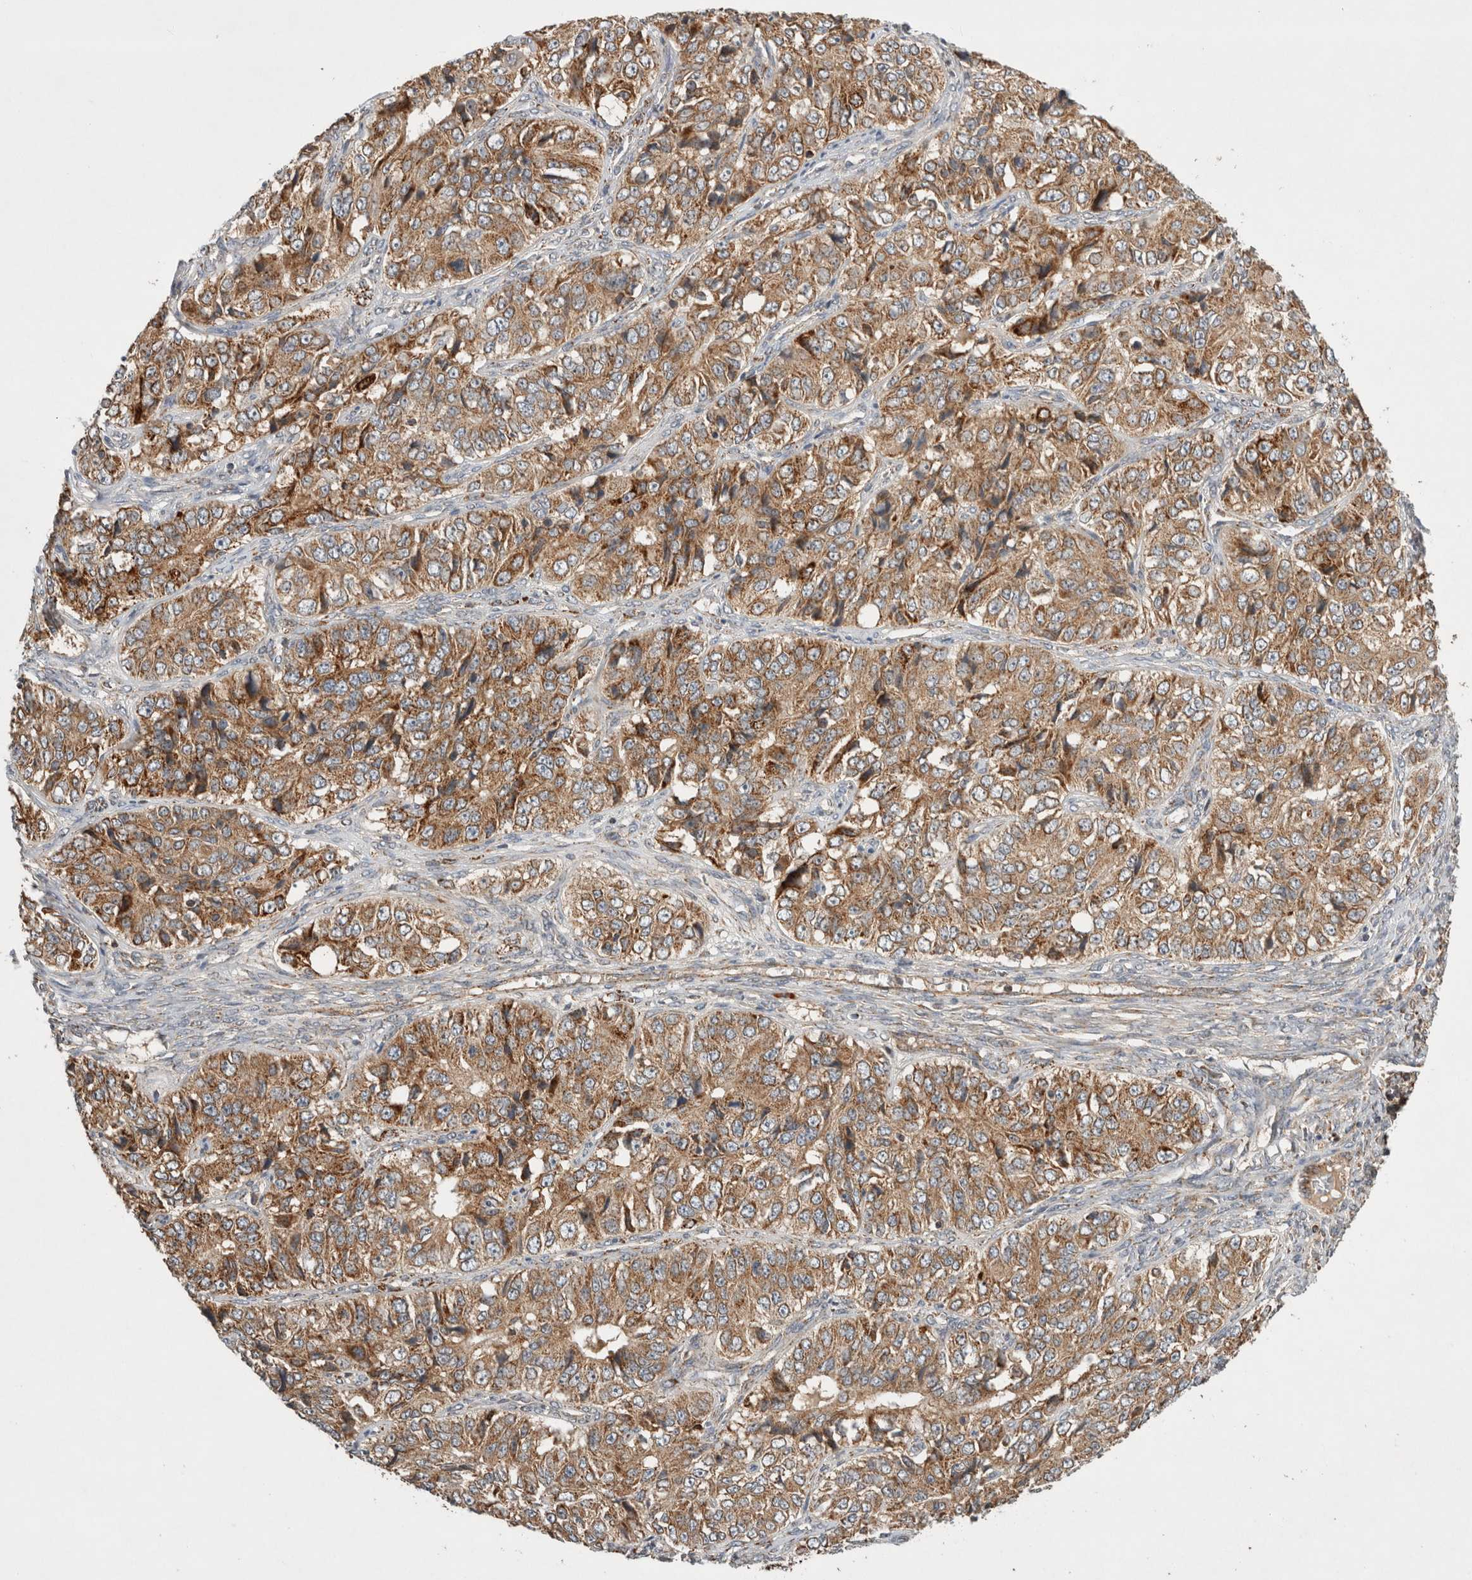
{"staining": {"intensity": "moderate", "quantity": ">75%", "location": "cytoplasmic/membranous"}, "tissue": "ovarian cancer", "cell_type": "Tumor cells", "image_type": "cancer", "snomed": [{"axis": "morphology", "description": "Carcinoma, endometroid"}, {"axis": "topography", "description": "Ovary"}], "caption": "Immunohistochemical staining of human endometroid carcinoma (ovarian) exhibits medium levels of moderate cytoplasmic/membranous protein expression in approximately >75% of tumor cells. The staining was performed using DAB (3,3'-diaminobenzidine) to visualize the protein expression in brown, while the nuclei were stained in blue with hematoxylin (Magnification: 20x).", "gene": "AMPD1", "patient": {"sex": "female", "age": 51}}